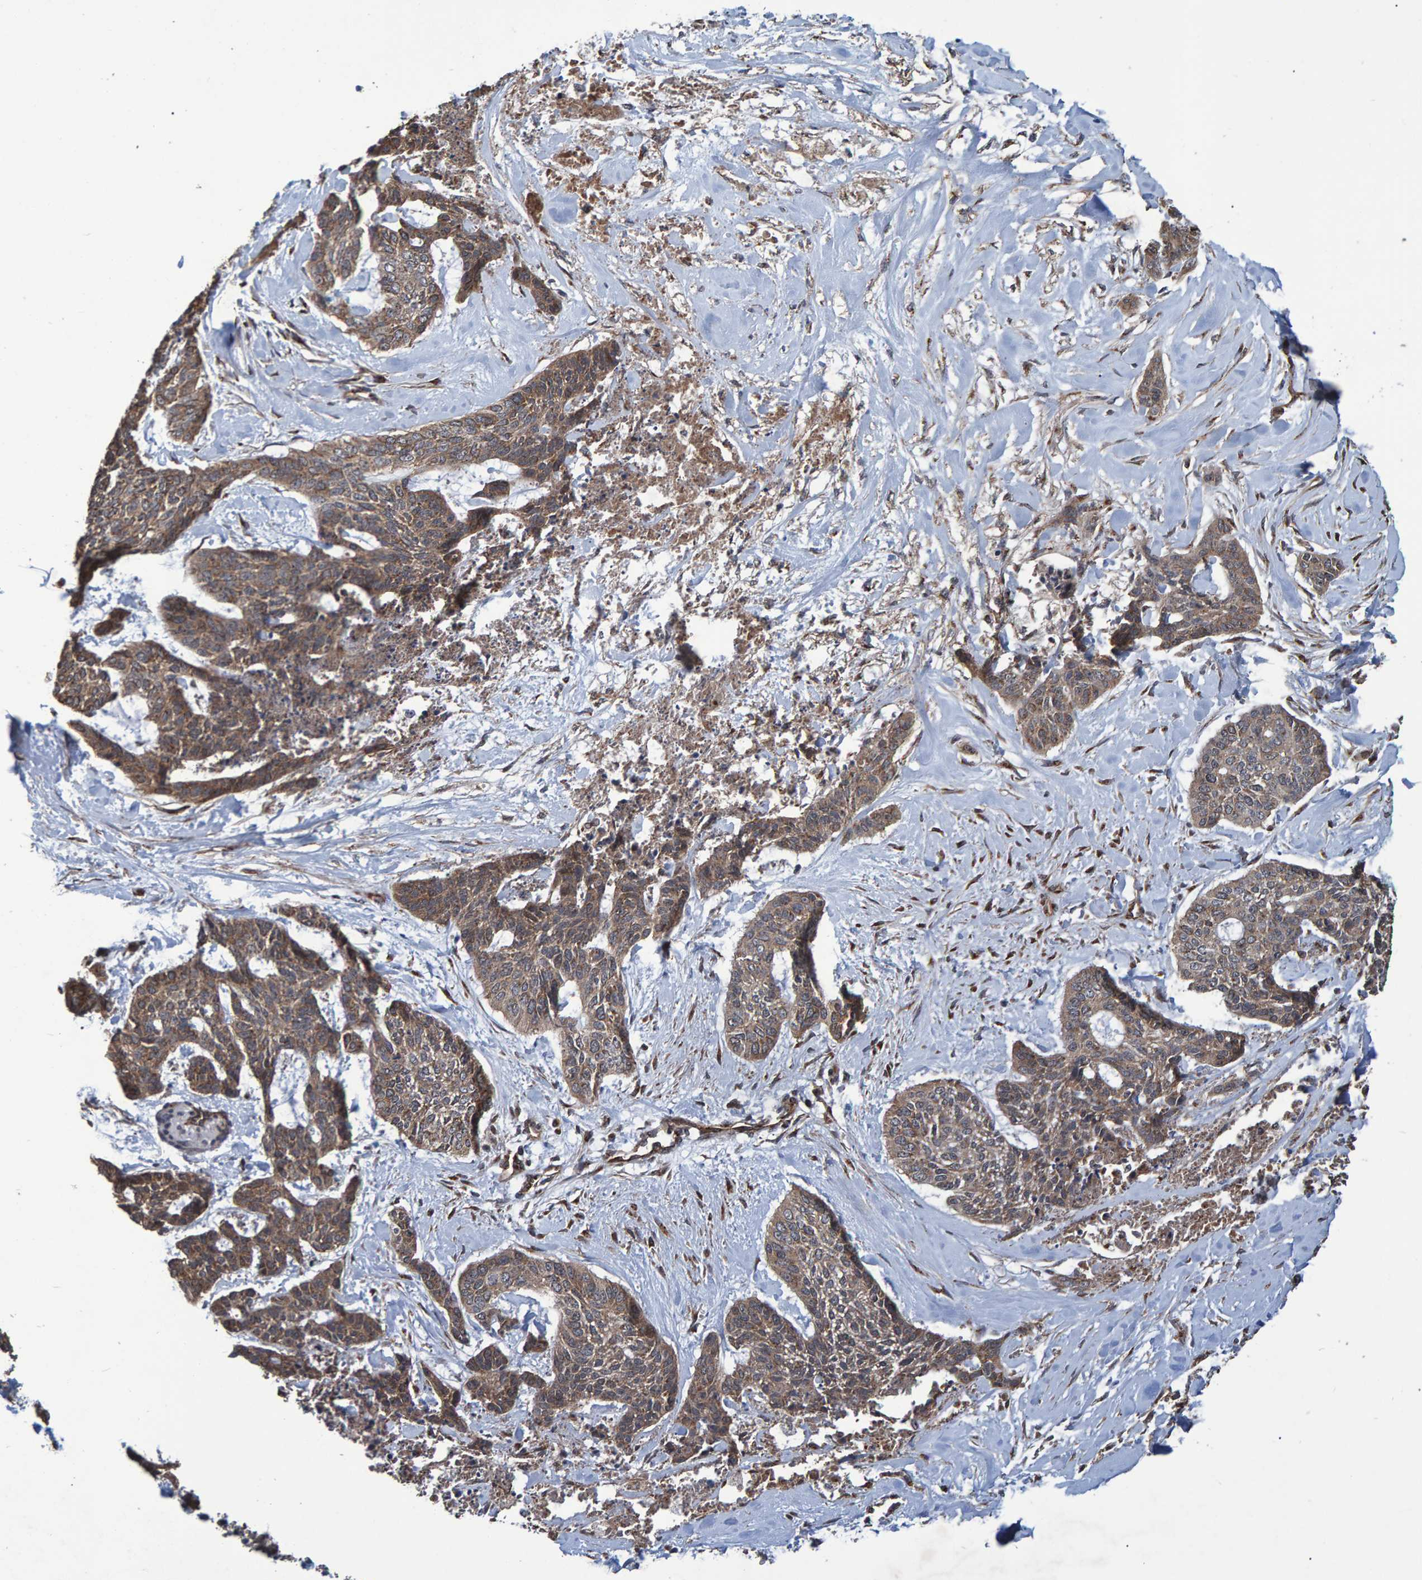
{"staining": {"intensity": "moderate", "quantity": ">75%", "location": "cytoplasmic/membranous"}, "tissue": "skin cancer", "cell_type": "Tumor cells", "image_type": "cancer", "snomed": [{"axis": "morphology", "description": "Basal cell carcinoma"}, {"axis": "topography", "description": "Skin"}], "caption": "Immunohistochemistry (IHC) (DAB (3,3'-diaminobenzidine)) staining of human basal cell carcinoma (skin) exhibits moderate cytoplasmic/membranous protein expression in about >75% of tumor cells.", "gene": "TRIM68", "patient": {"sex": "female", "age": 64}}